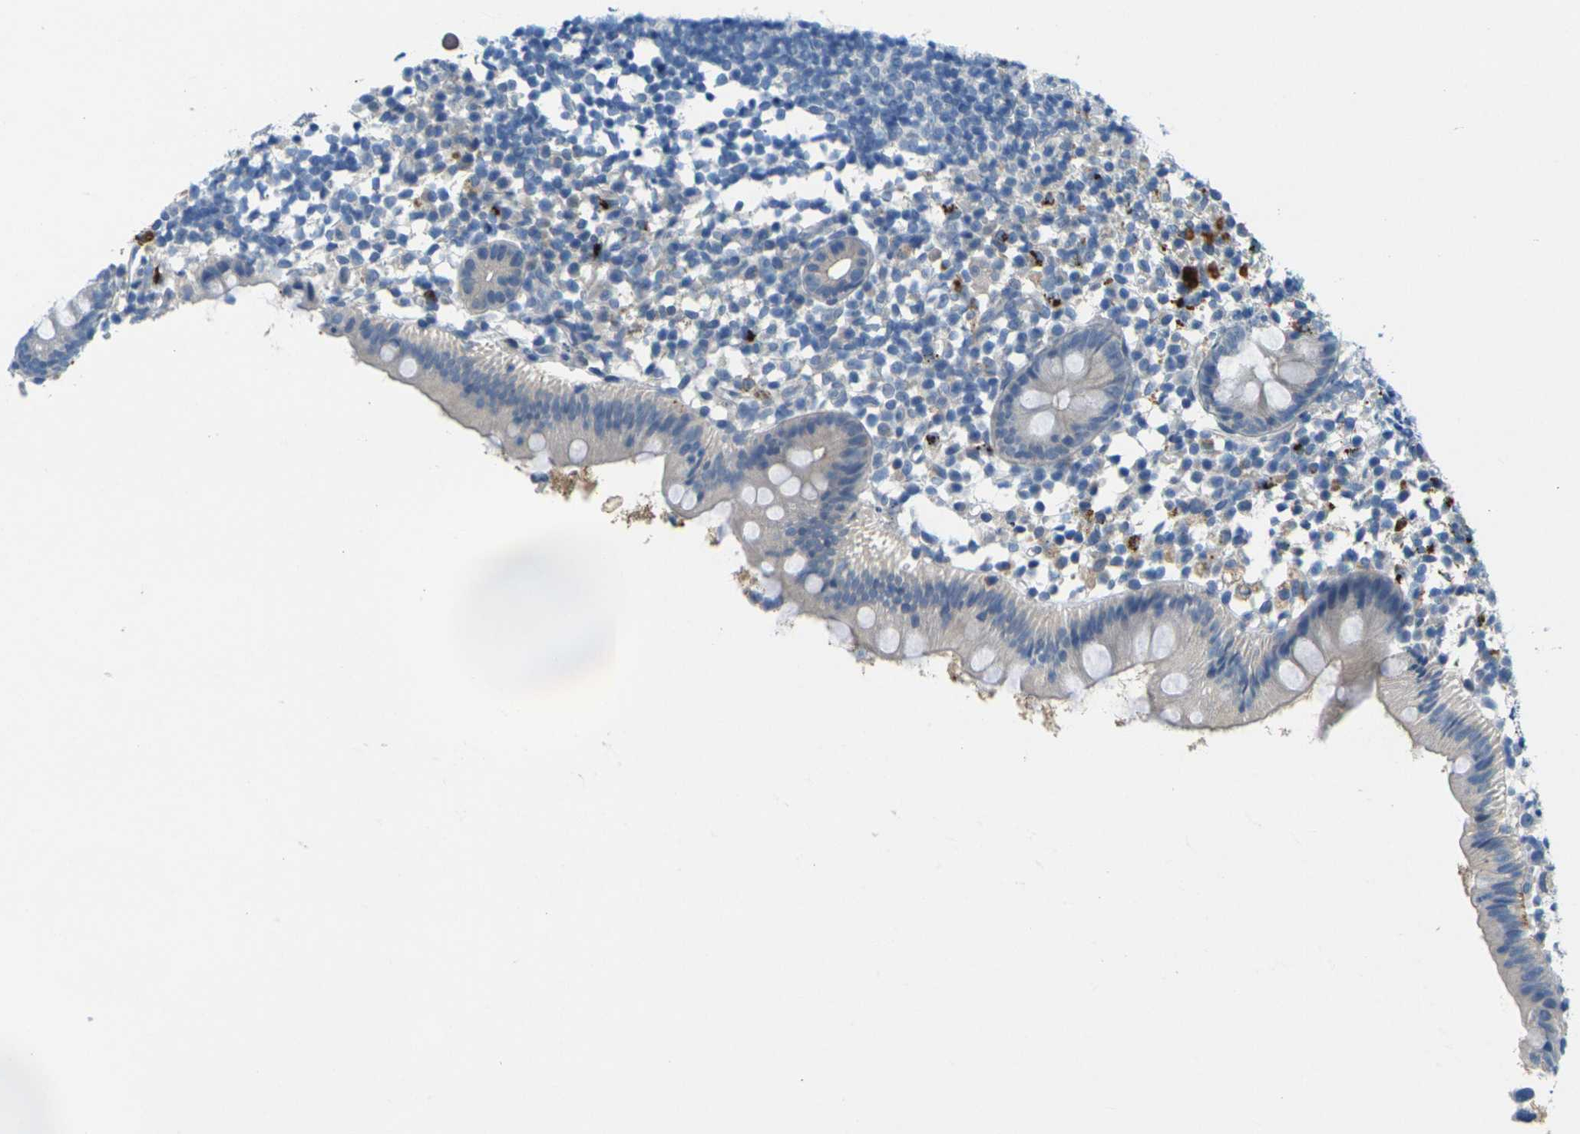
{"staining": {"intensity": "moderate", "quantity": "<25%", "location": "cytoplasmic/membranous"}, "tissue": "appendix", "cell_type": "Glandular cells", "image_type": "normal", "snomed": [{"axis": "morphology", "description": "Normal tissue, NOS"}, {"axis": "topography", "description": "Appendix"}], "caption": "Protein analysis of benign appendix exhibits moderate cytoplasmic/membranous positivity in approximately <25% of glandular cells.", "gene": "CYP2C8", "patient": {"sex": "female", "age": 20}}